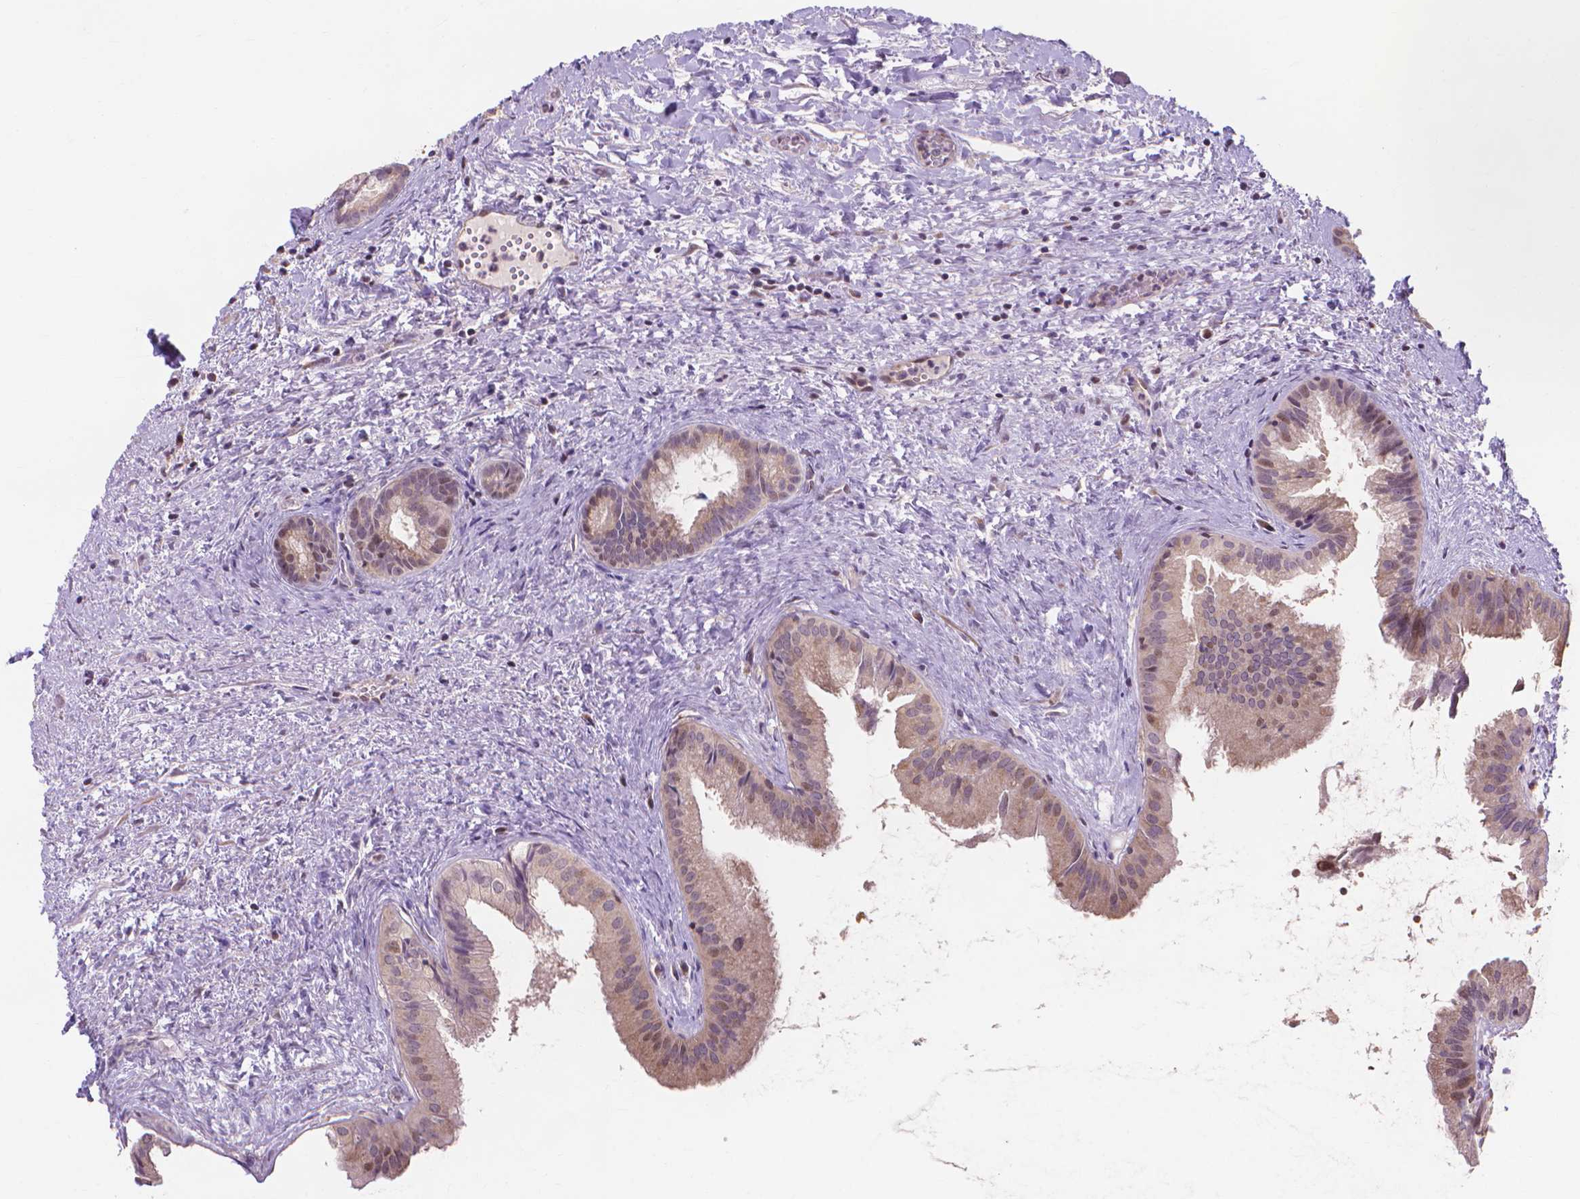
{"staining": {"intensity": "weak", "quantity": "25%-75%", "location": "cytoplasmic/membranous"}, "tissue": "gallbladder", "cell_type": "Glandular cells", "image_type": "normal", "snomed": [{"axis": "morphology", "description": "Normal tissue, NOS"}, {"axis": "topography", "description": "Gallbladder"}], "caption": "Weak cytoplasmic/membranous protein staining is identified in about 25%-75% of glandular cells in gallbladder.", "gene": "PRDM13", "patient": {"sex": "male", "age": 70}}